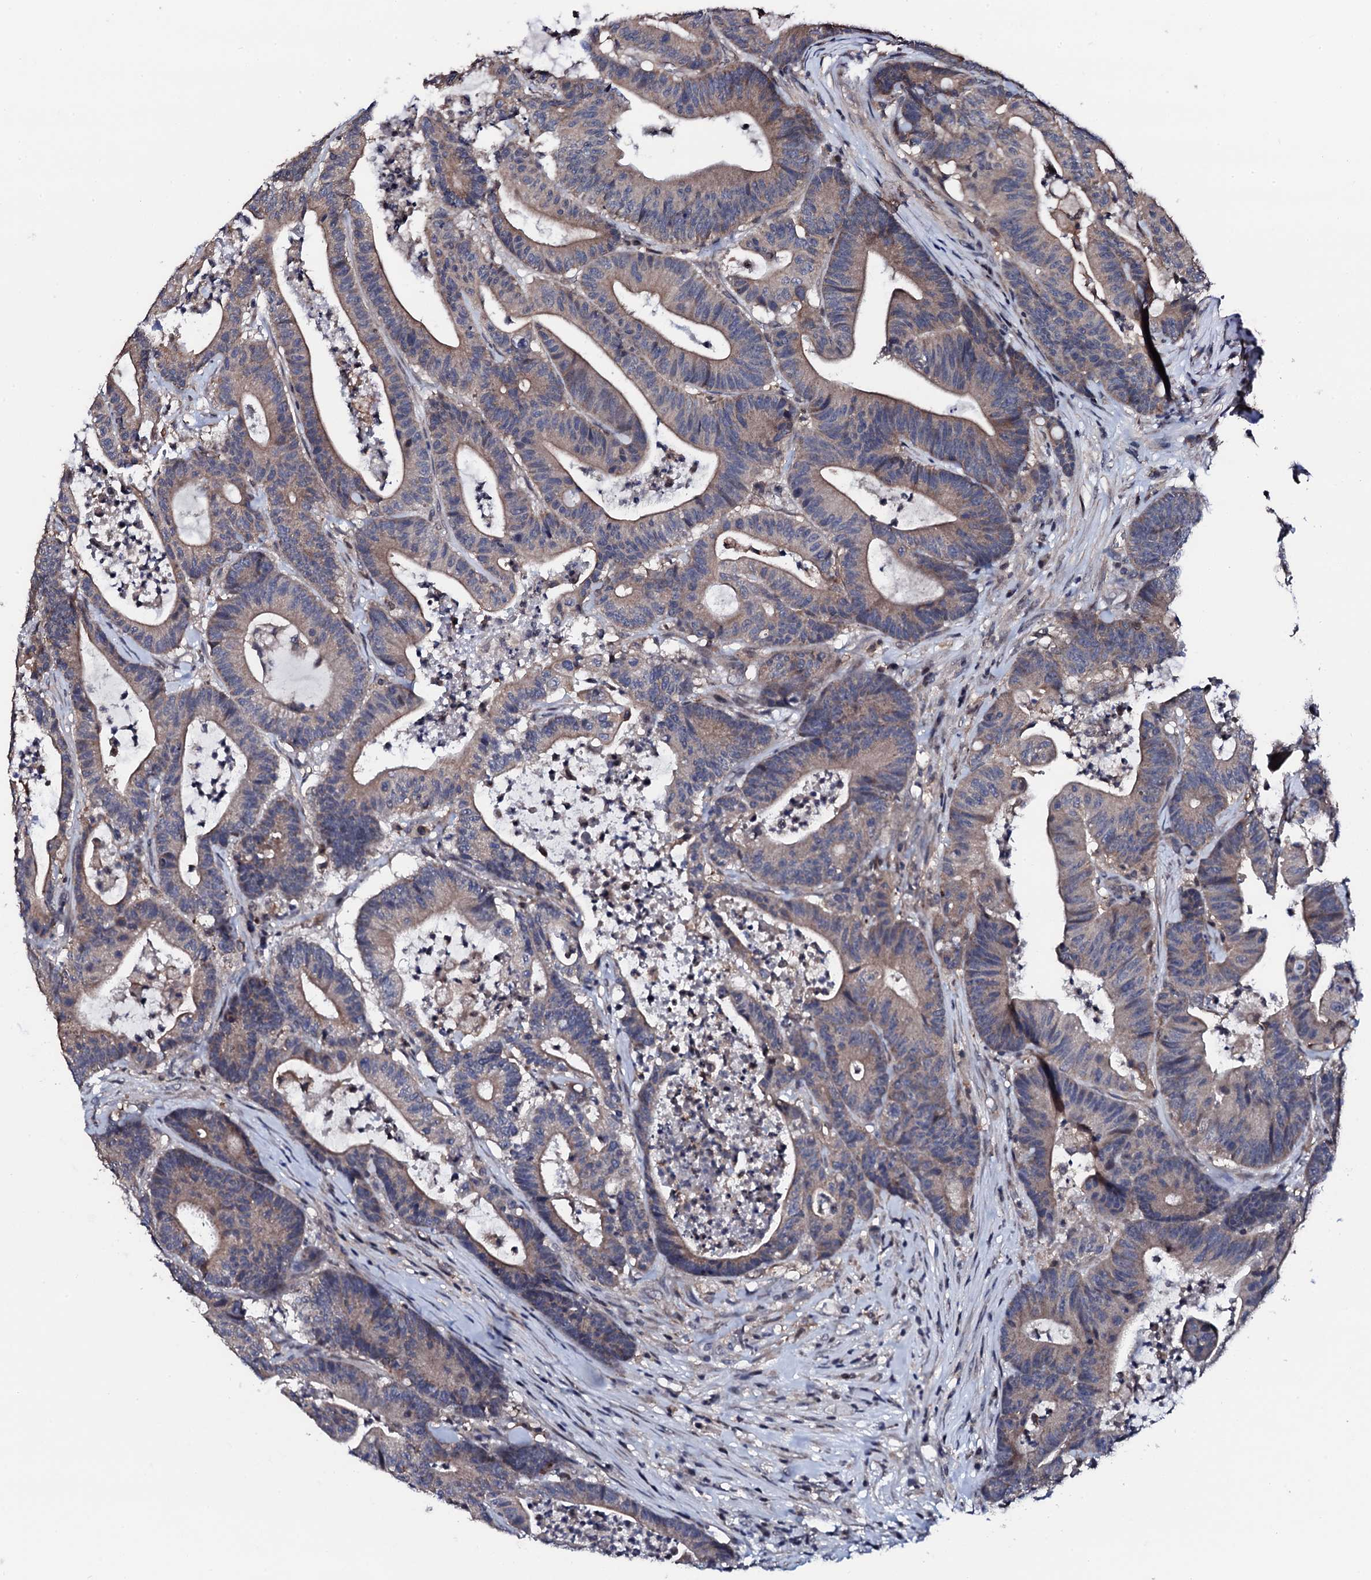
{"staining": {"intensity": "weak", "quantity": "25%-75%", "location": "cytoplasmic/membranous"}, "tissue": "colorectal cancer", "cell_type": "Tumor cells", "image_type": "cancer", "snomed": [{"axis": "morphology", "description": "Adenocarcinoma, NOS"}, {"axis": "topography", "description": "Colon"}], "caption": "Colorectal adenocarcinoma tissue demonstrates weak cytoplasmic/membranous expression in about 25%-75% of tumor cells, visualized by immunohistochemistry.", "gene": "EDC3", "patient": {"sex": "female", "age": 84}}